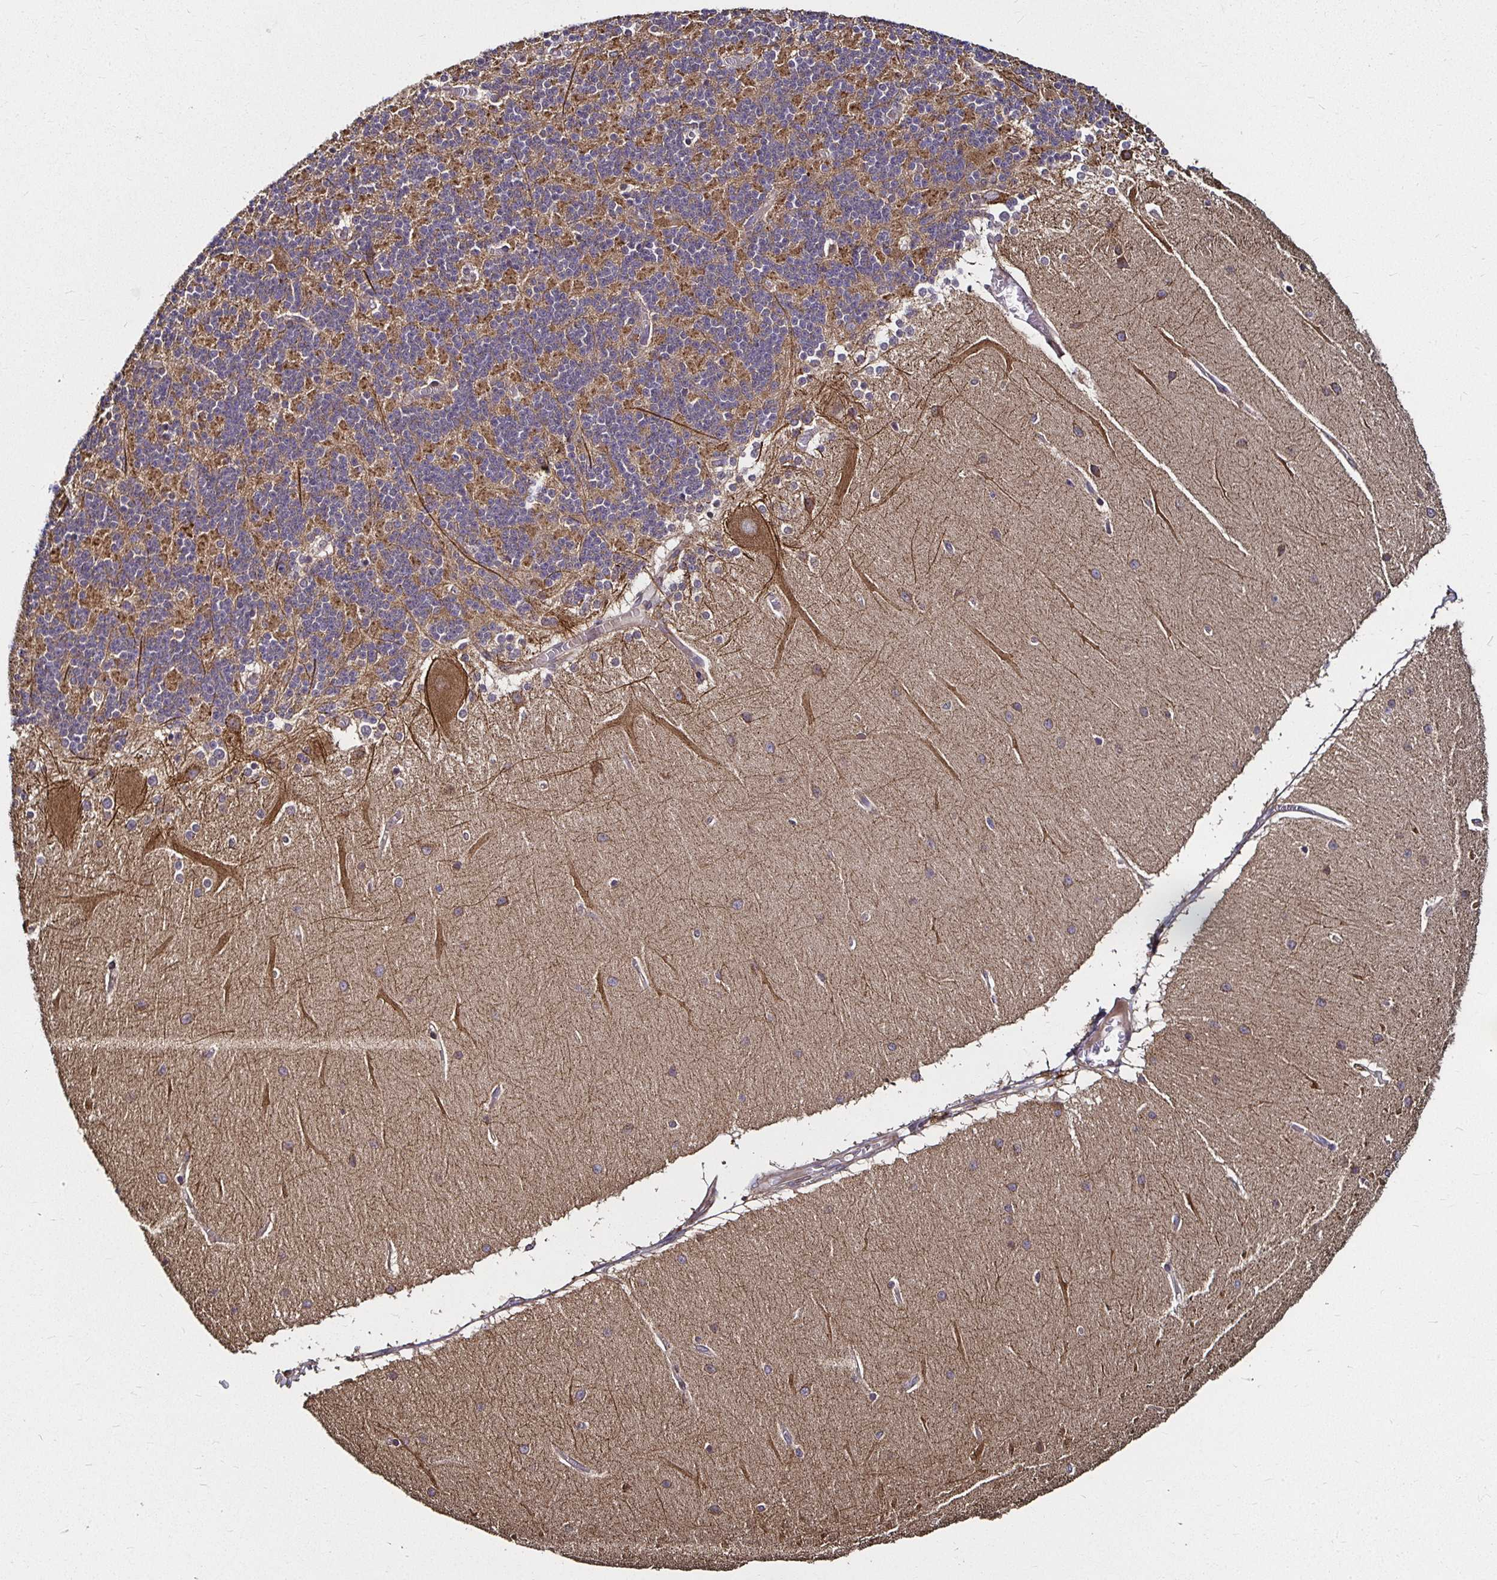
{"staining": {"intensity": "moderate", "quantity": "25%-75%", "location": "cytoplasmic/membranous"}, "tissue": "cerebellum", "cell_type": "Cells in granular layer", "image_type": "normal", "snomed": [{"axis": "morphology", "description": "Normal tissue, NOS"}, {"axis": "topography", "description": "Cerebellum"}], "caption": "Normal cerebellum displays moderate cytoplasmic/membranous expression in approximately 25%-75% of cells in granular layer (DAB IHC with brightfield microscopy, high magnification)..", "gene": "MLST8", "patient": {"sex": "female", "age": 54}}